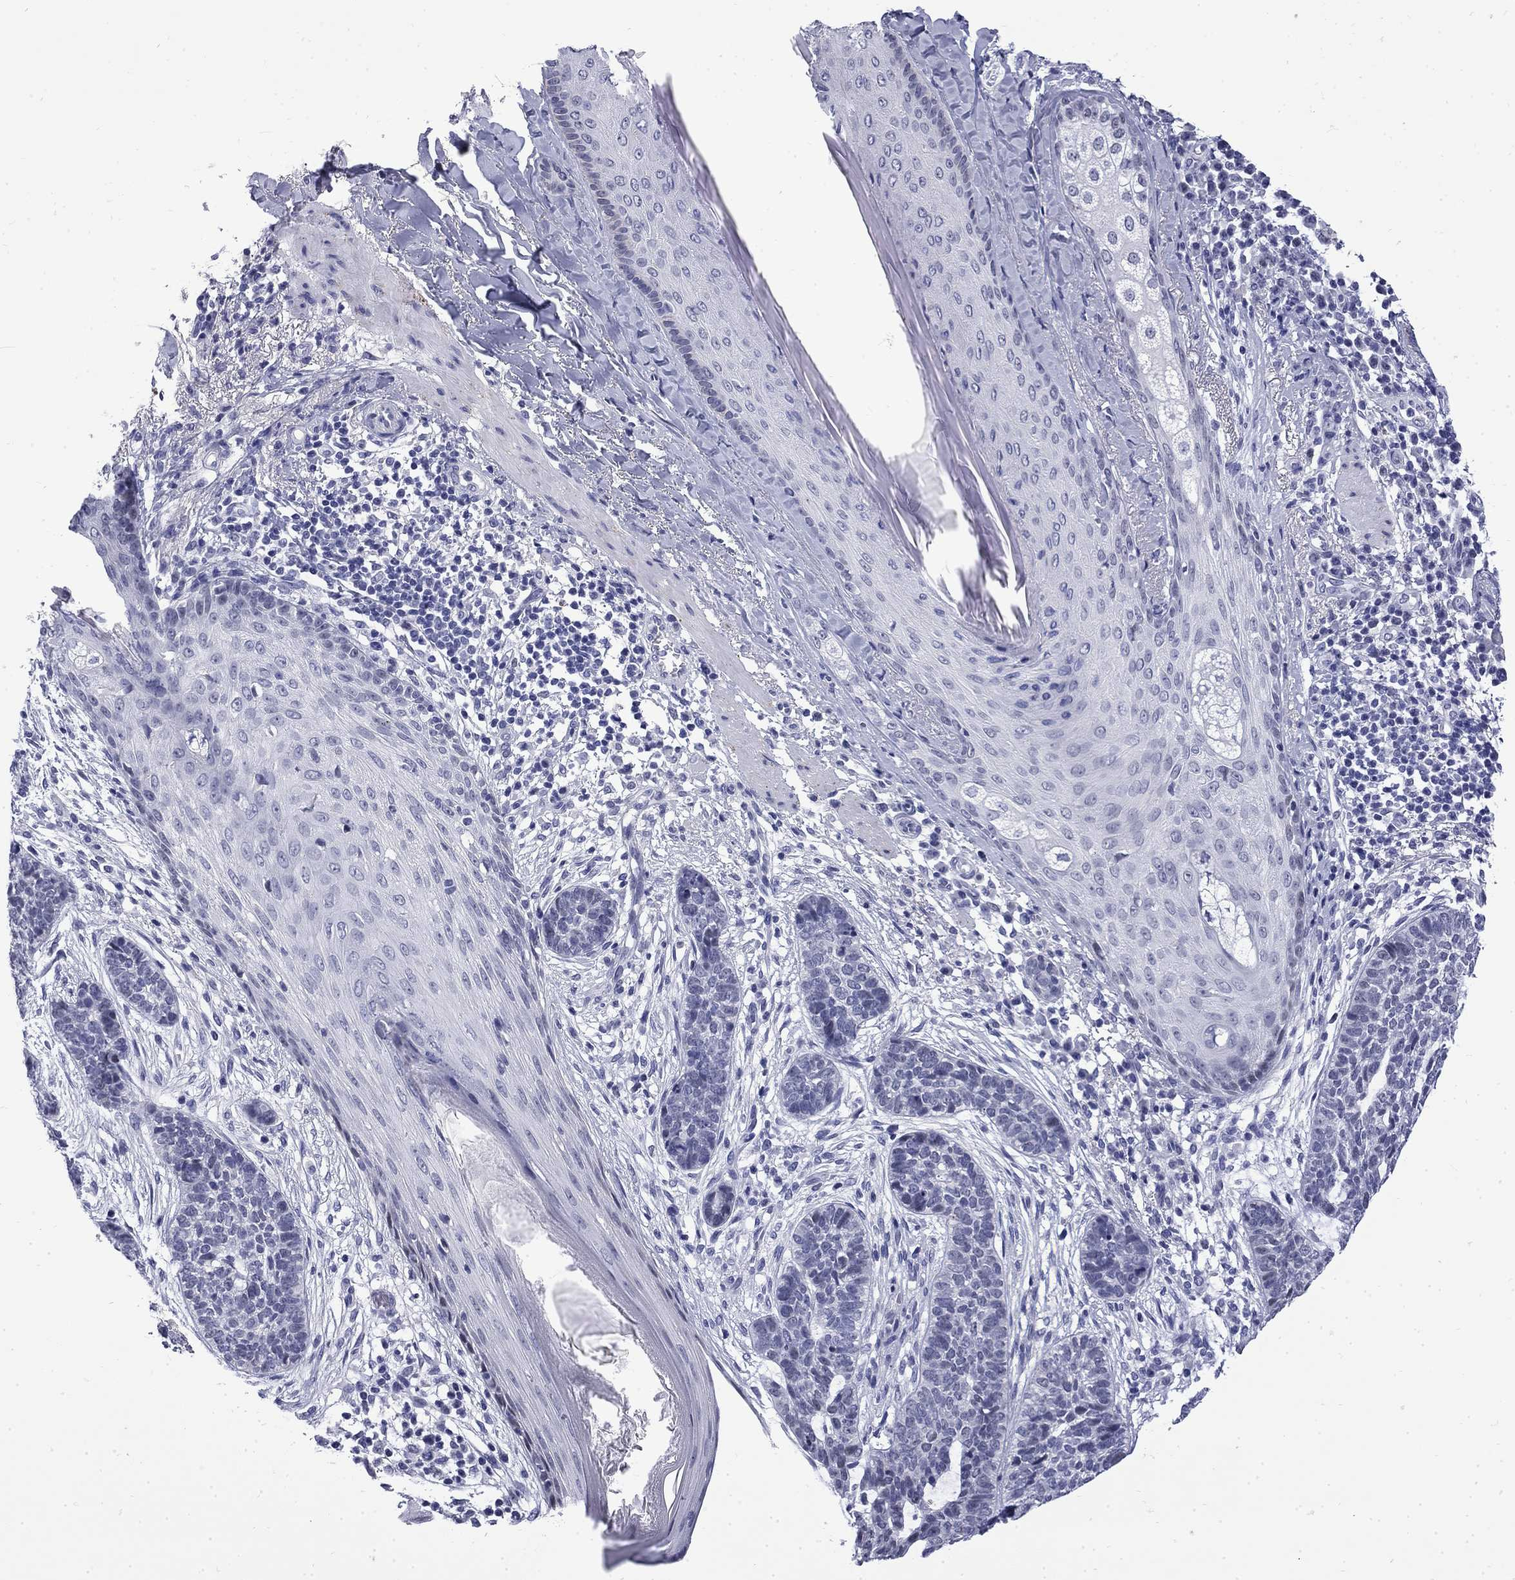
{"staining": {"intensity": "negative", "quantity": "none", "location": "none"}, "tissue": "skin cancer", "cell_type": "Tumor cells", "image_type": "cancer", "snomed": [{"axis": "morphology", "description": "Squamous cell carcinoma, NOS"}, {"axis": "topography", "description": "Skin"}], "caption": "DAB immunohistochemical staining of squamous cell carcinoma (skin) displays no significant staining in tumor cells.", "gene": "MGARP", "patient": {"sex": "male", "age": 88}}